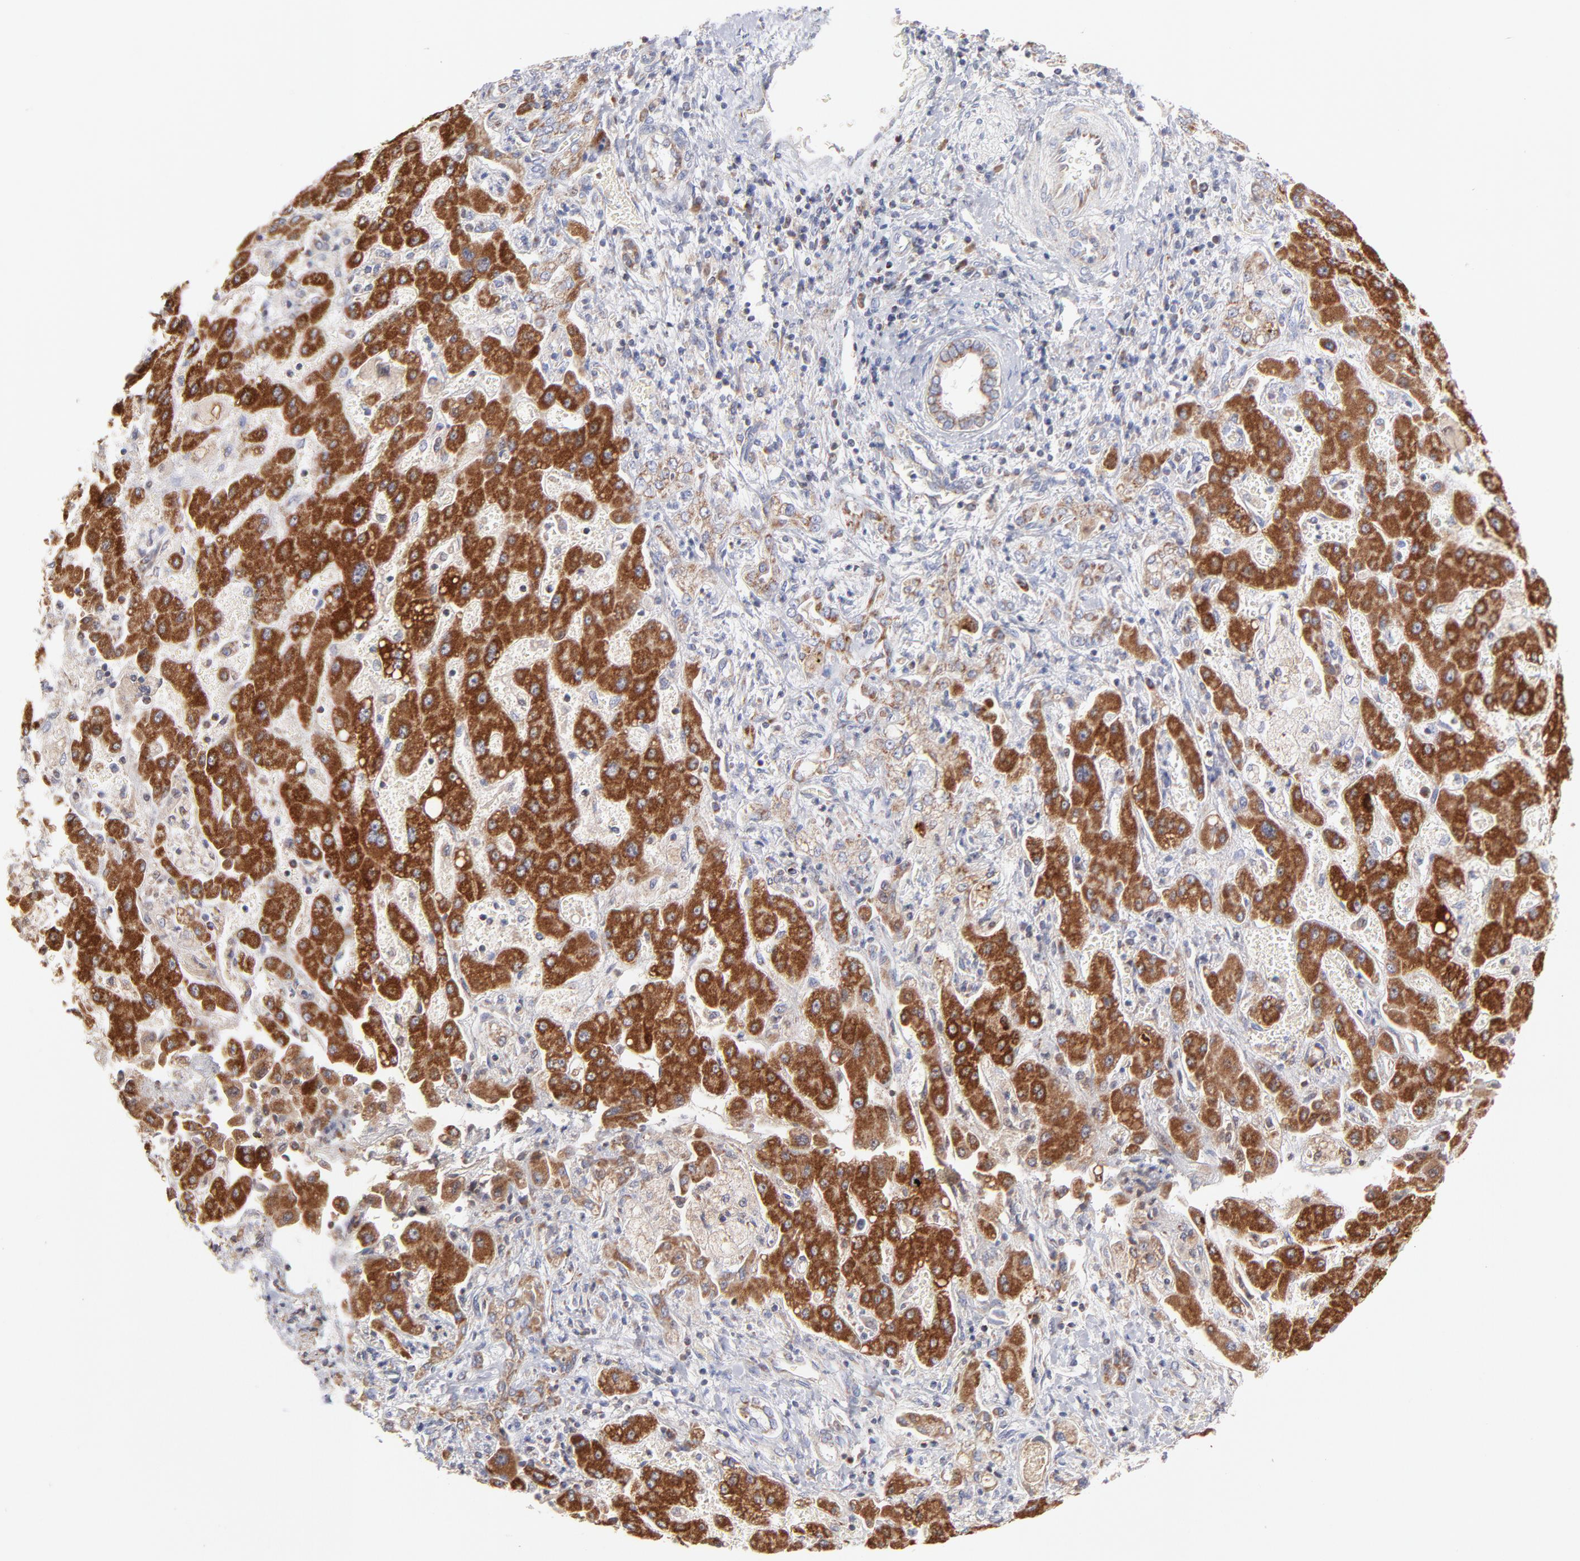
{"staining": {"intensity": "strong", "quantity": ">75%", "location": "cytoplasmic/membranous"}, "tissue": "liver cancer", "cell_type": "Tumor cells", "image_type": "cancer", "snomed": [{"axis": "morphology", "description": "Cholangiocarcinoma"}, {"axis": "topography", "description": "Liver"}], "caption": "Human liver cholangiocarcinoma stained with a brown dye demonstrates strong cytoplasmic/membranous positive staining in approximately >75% of tumor cells.", "gene": "TIMM8A", "patient": {"sex": "male", "age": 50}}